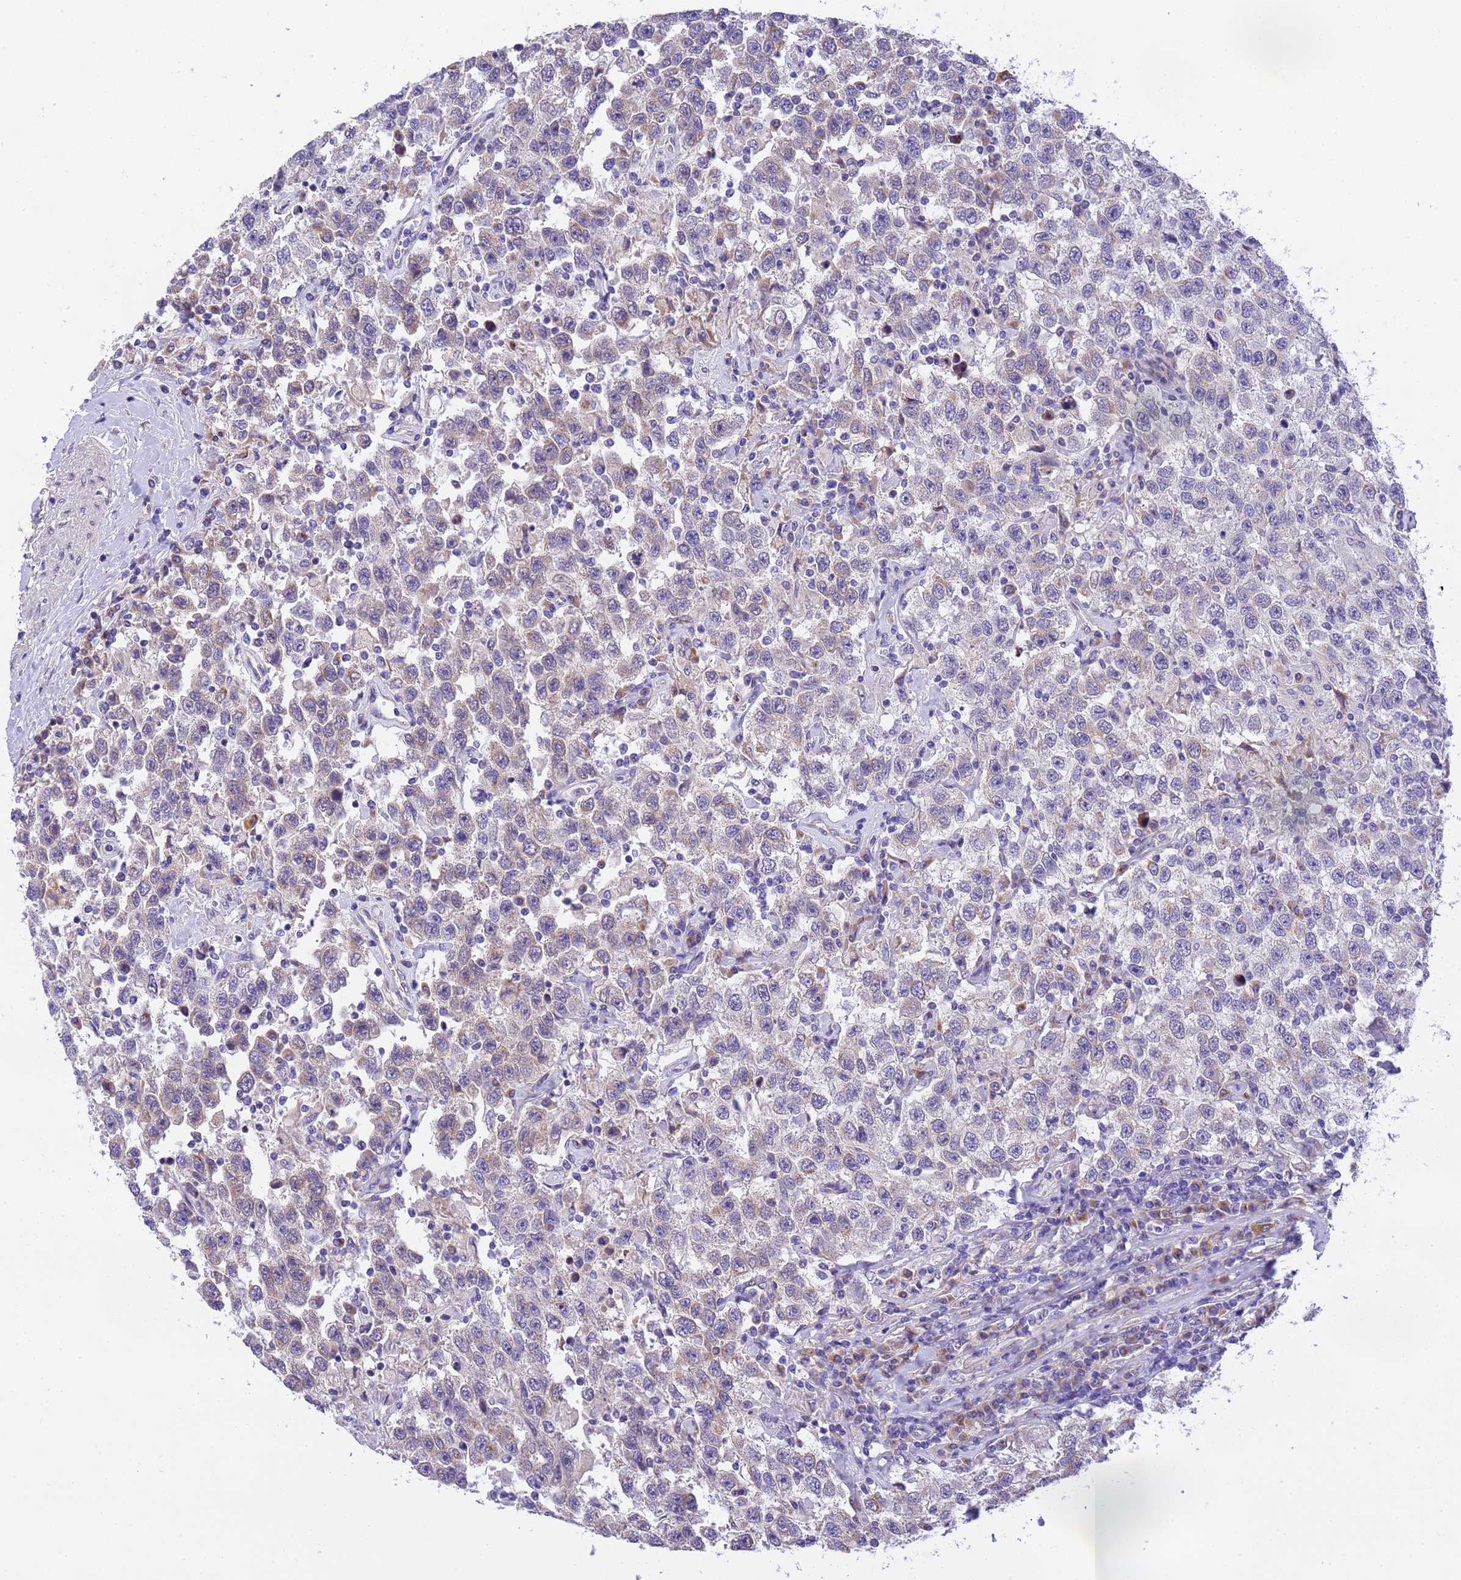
{"staining": {"intensity": "weak", "quantity": "<25%", "location": "cytoplasmic/membranous"}, "tissue": "testis cancer", "cell_type": "Tumor cells", "image_type": "cancer", "snomed": [{"axis": "morphology", "description": "Seminoma, NOS"}, {"axis": "topography", "description": "Testis"}], "caption": "Immunohistochemistry micrograph of neoplastic tissue: human testis cancer stained with DAB shows no significant protein staining in tumor cells.", "gene": "RHBDD3", "patient": {"sex": "male", "age": 41}}